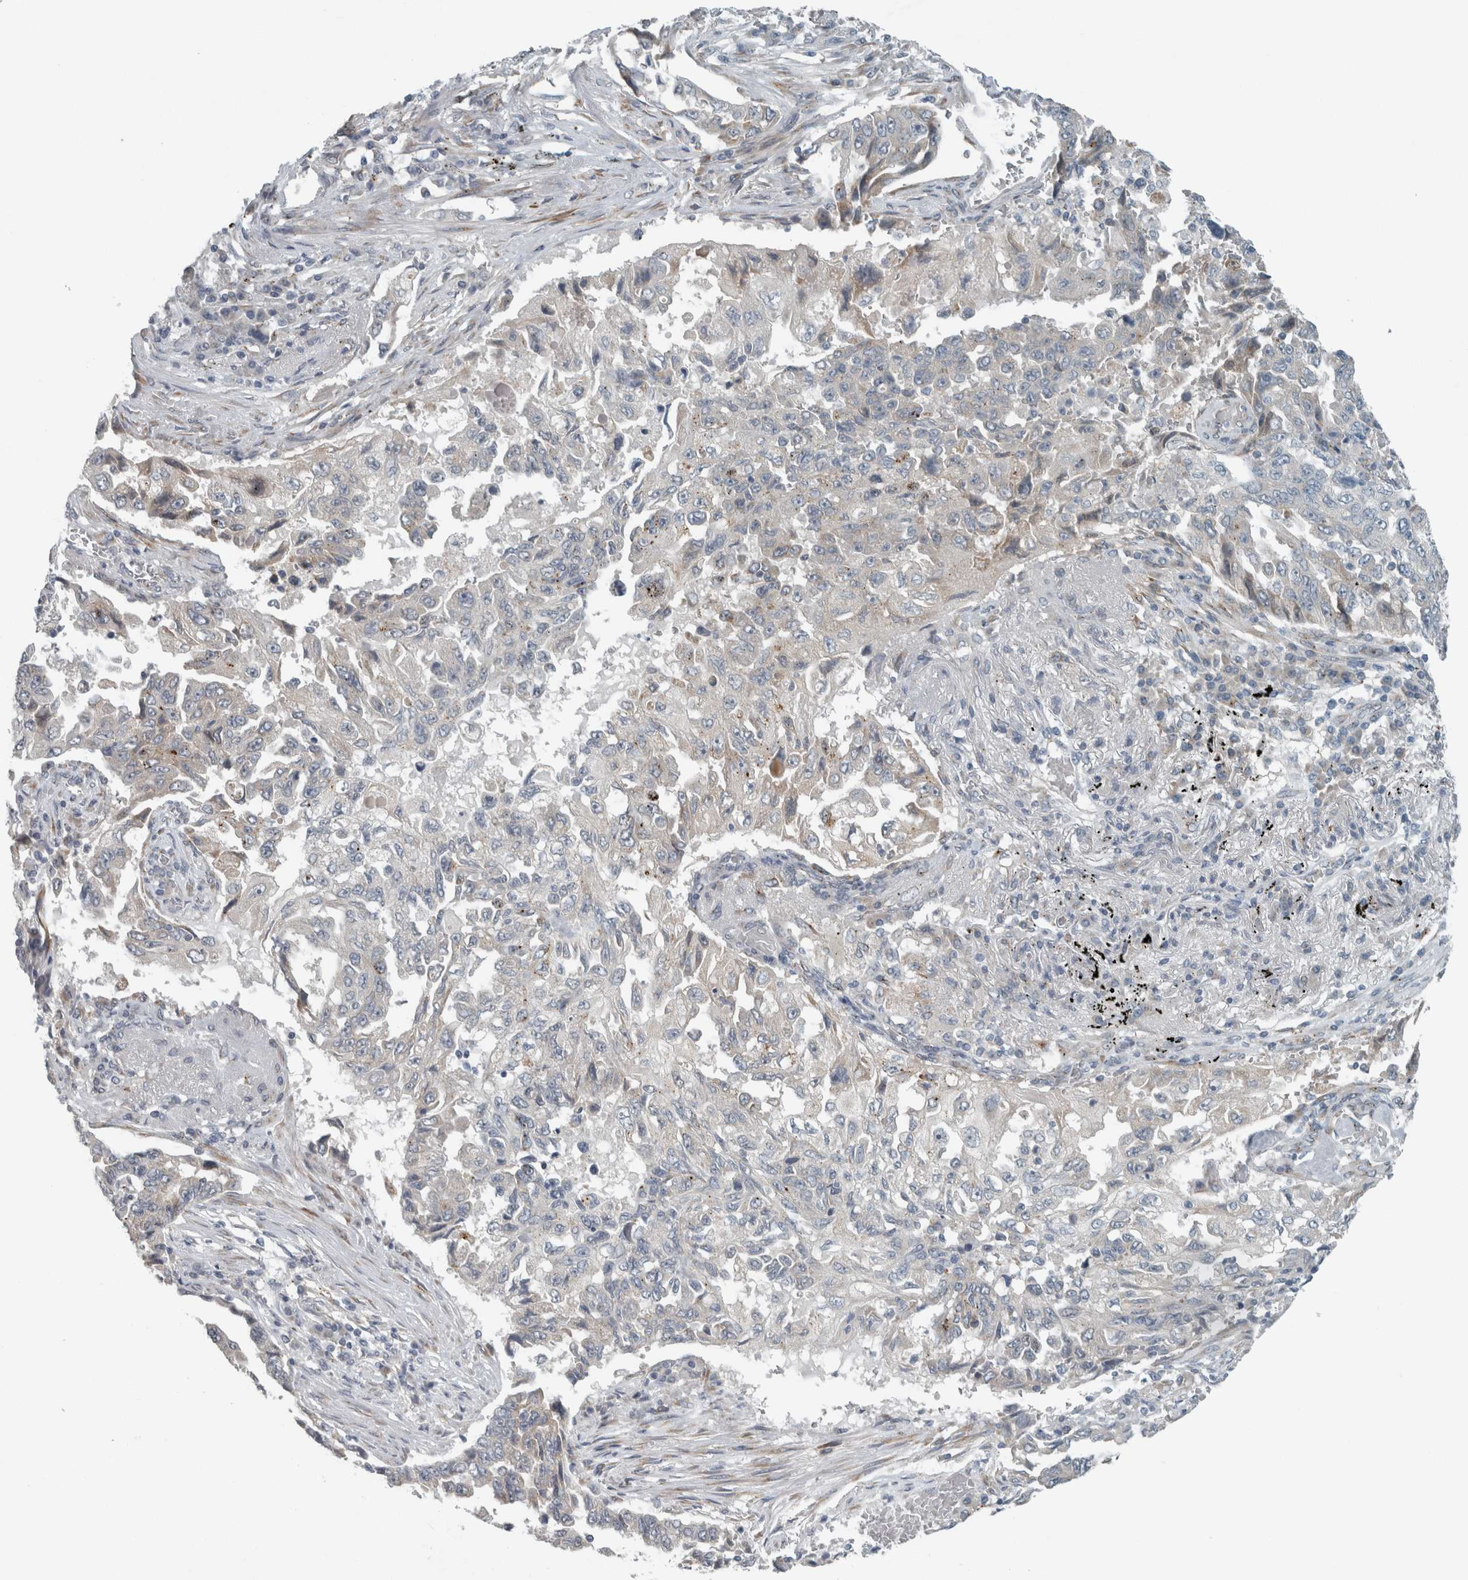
{"staining": {"intensity": "negative", "quantity": "none", "location": "none"}, "tissue": "lung cancer", "cell_type": "Tumor cells", "image_type": "cancer", "snomed": [{"axis": "morphology", "description": "Adenocarcinoma, NOS"}, {"axis": "topography", "description": "Lung"}], "caption": "Lung adenocarcinoma was stained to show a protein in brown. There is no significant staining in tumor cells.", "gene": "KIF1C", "patient": {"sex": "female", "age": 51}}